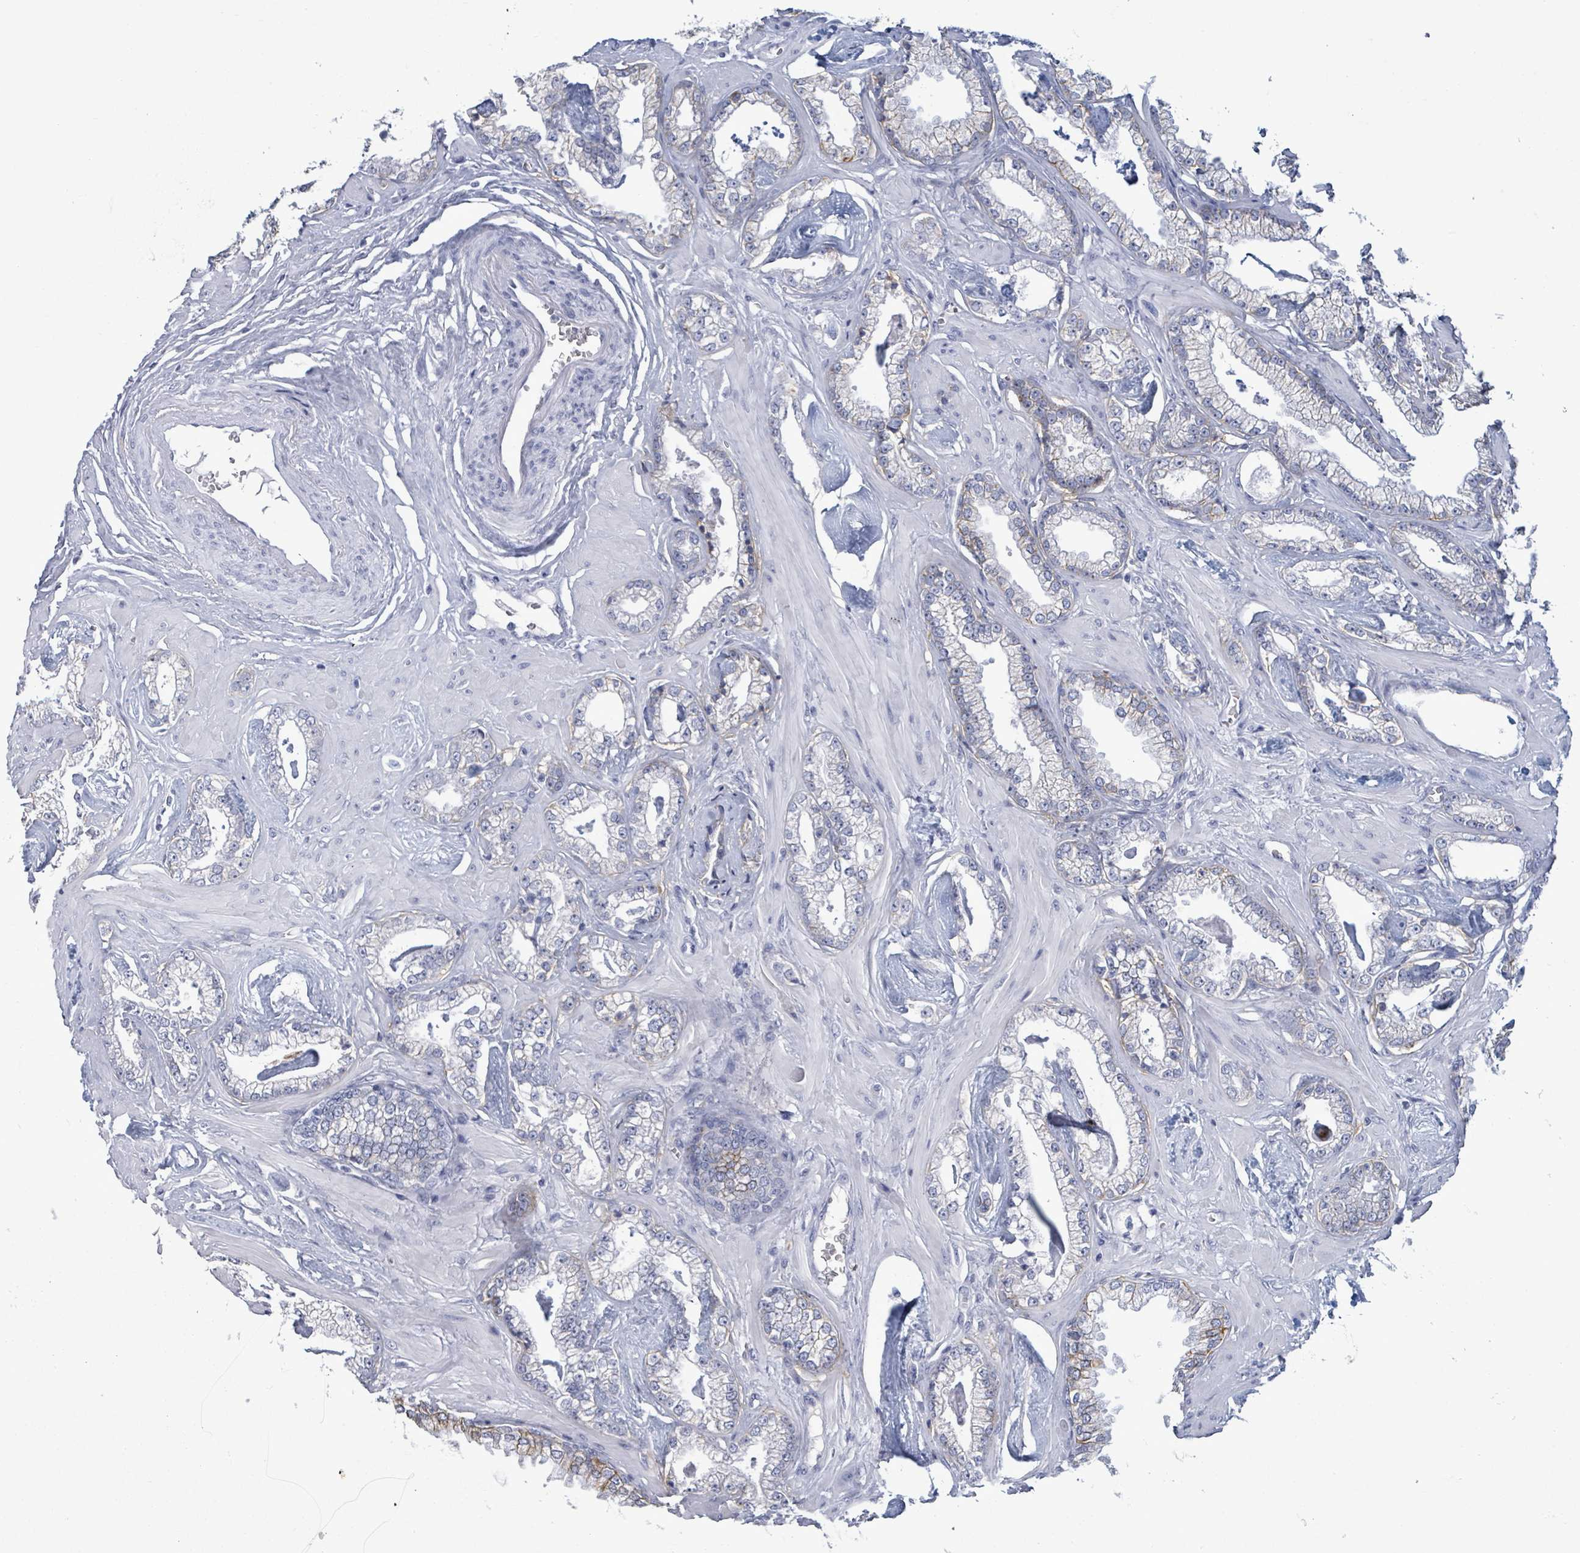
{"staining": {"intensity": "weak", "quantity": "<25%", "location": "cytoplasmic/membranous"}, "tissue": "prostate cancer", "cell_type": "Tumor cells", "image_type": "cancer", "snomed": [{"axis": "morphology", "description": "Adenocarcinoma, Low grade"}, {"axis": "topography", "description": "Prostate"}], "caption": "This is a micrograph of IHC staining of prostate cancer, which shows no expression in tumor cells.", "gene": "BSG", "patient": {"sex": "male", "age": 60}}